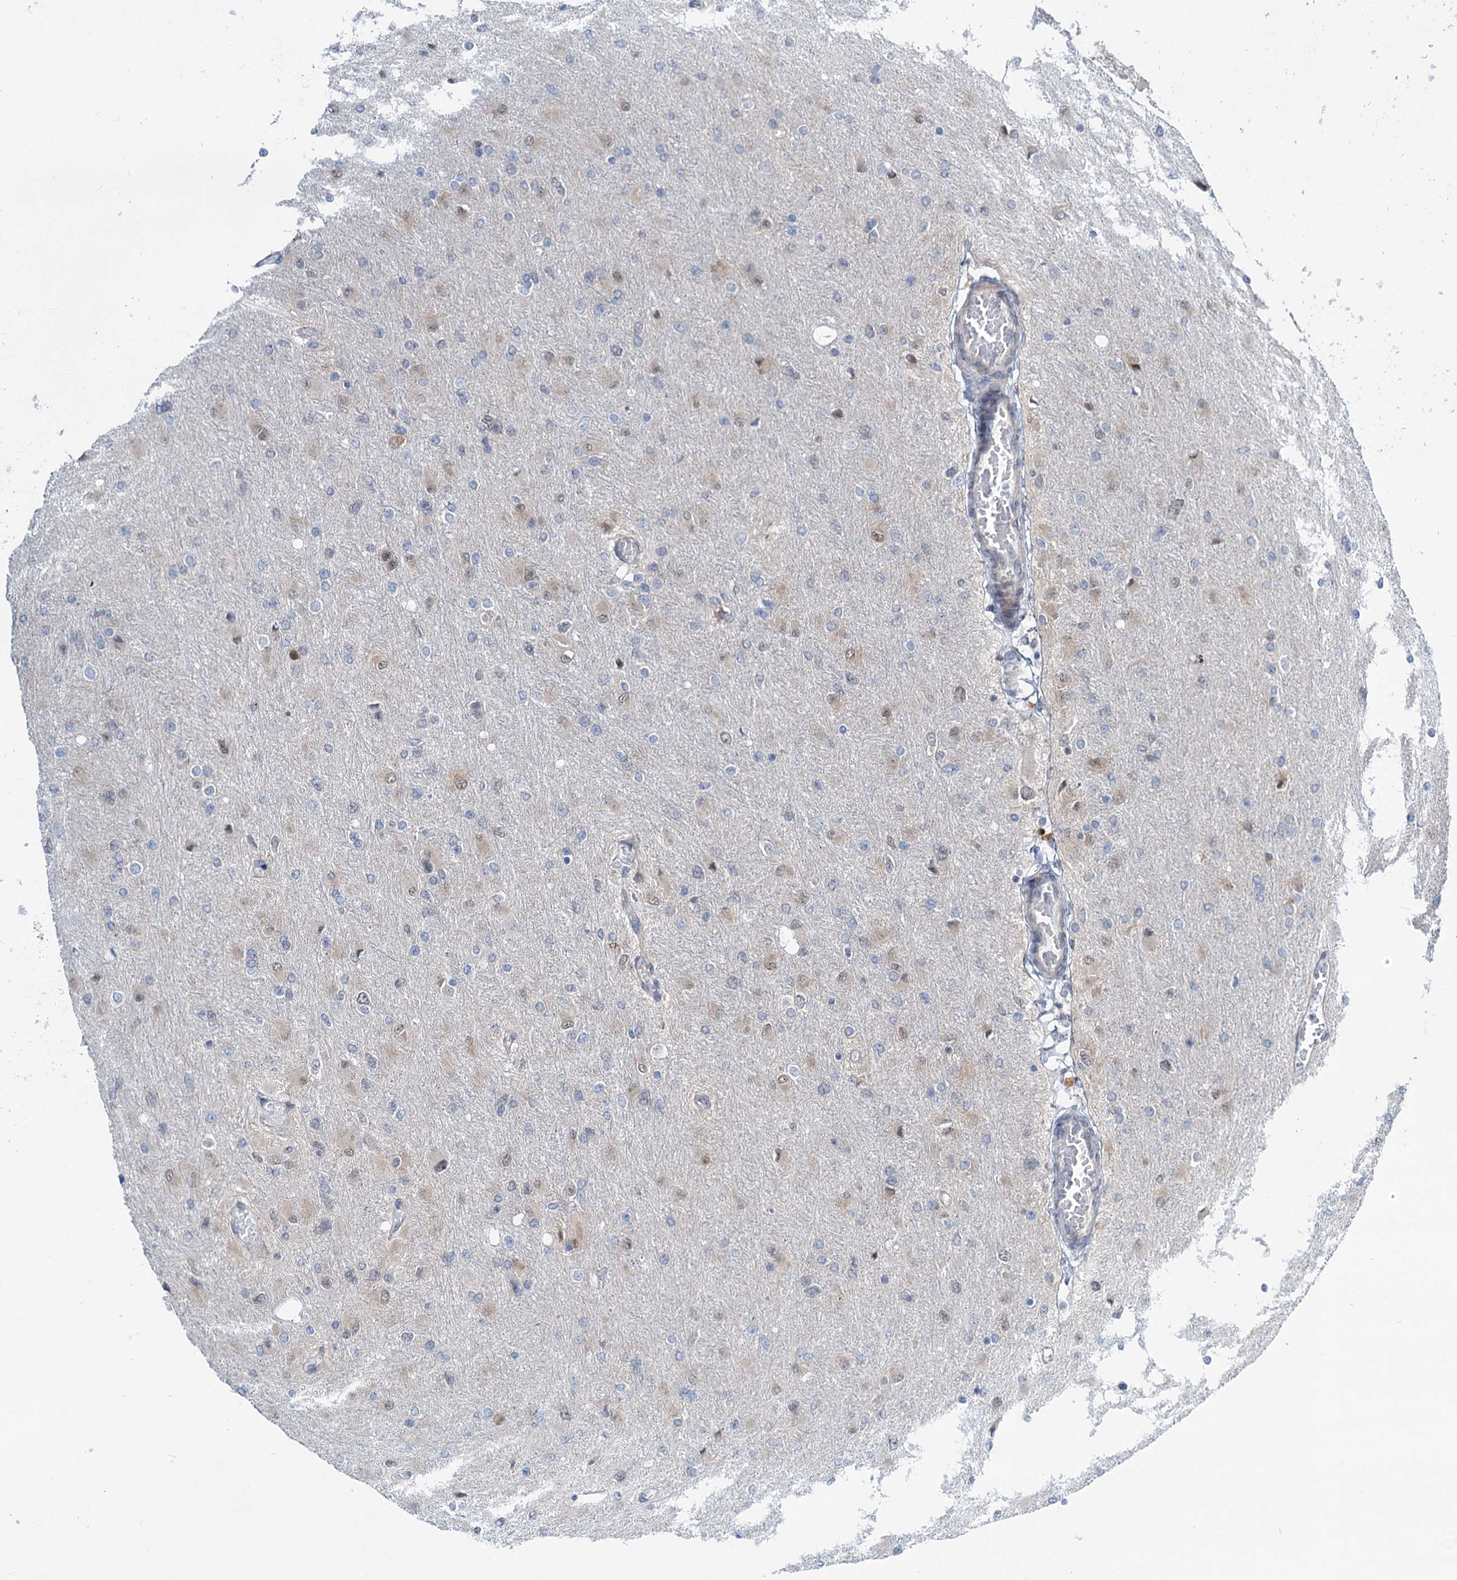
{"staining": {"intensity": "negative", "quantity": "none", "location": "none"}, "tissue": "glioma", "cell_type": "Tumor cells", "image_type": "cancer", "snomed": [{"axis": "morphology", "description": "Glioma, malignant, High grade"}, {"axis": "topography", "description": "Cerebral cortex"}], "caption": "Immunohistochemistry image of neoplastic tissue: human malignant glioma (high-grade) stained with DAB shows no significant protein expression in tumor cells. Nuclei are stained in blue.", "gene": "DCUN1D4", "patient": {"sex": "female", "age": 36}}